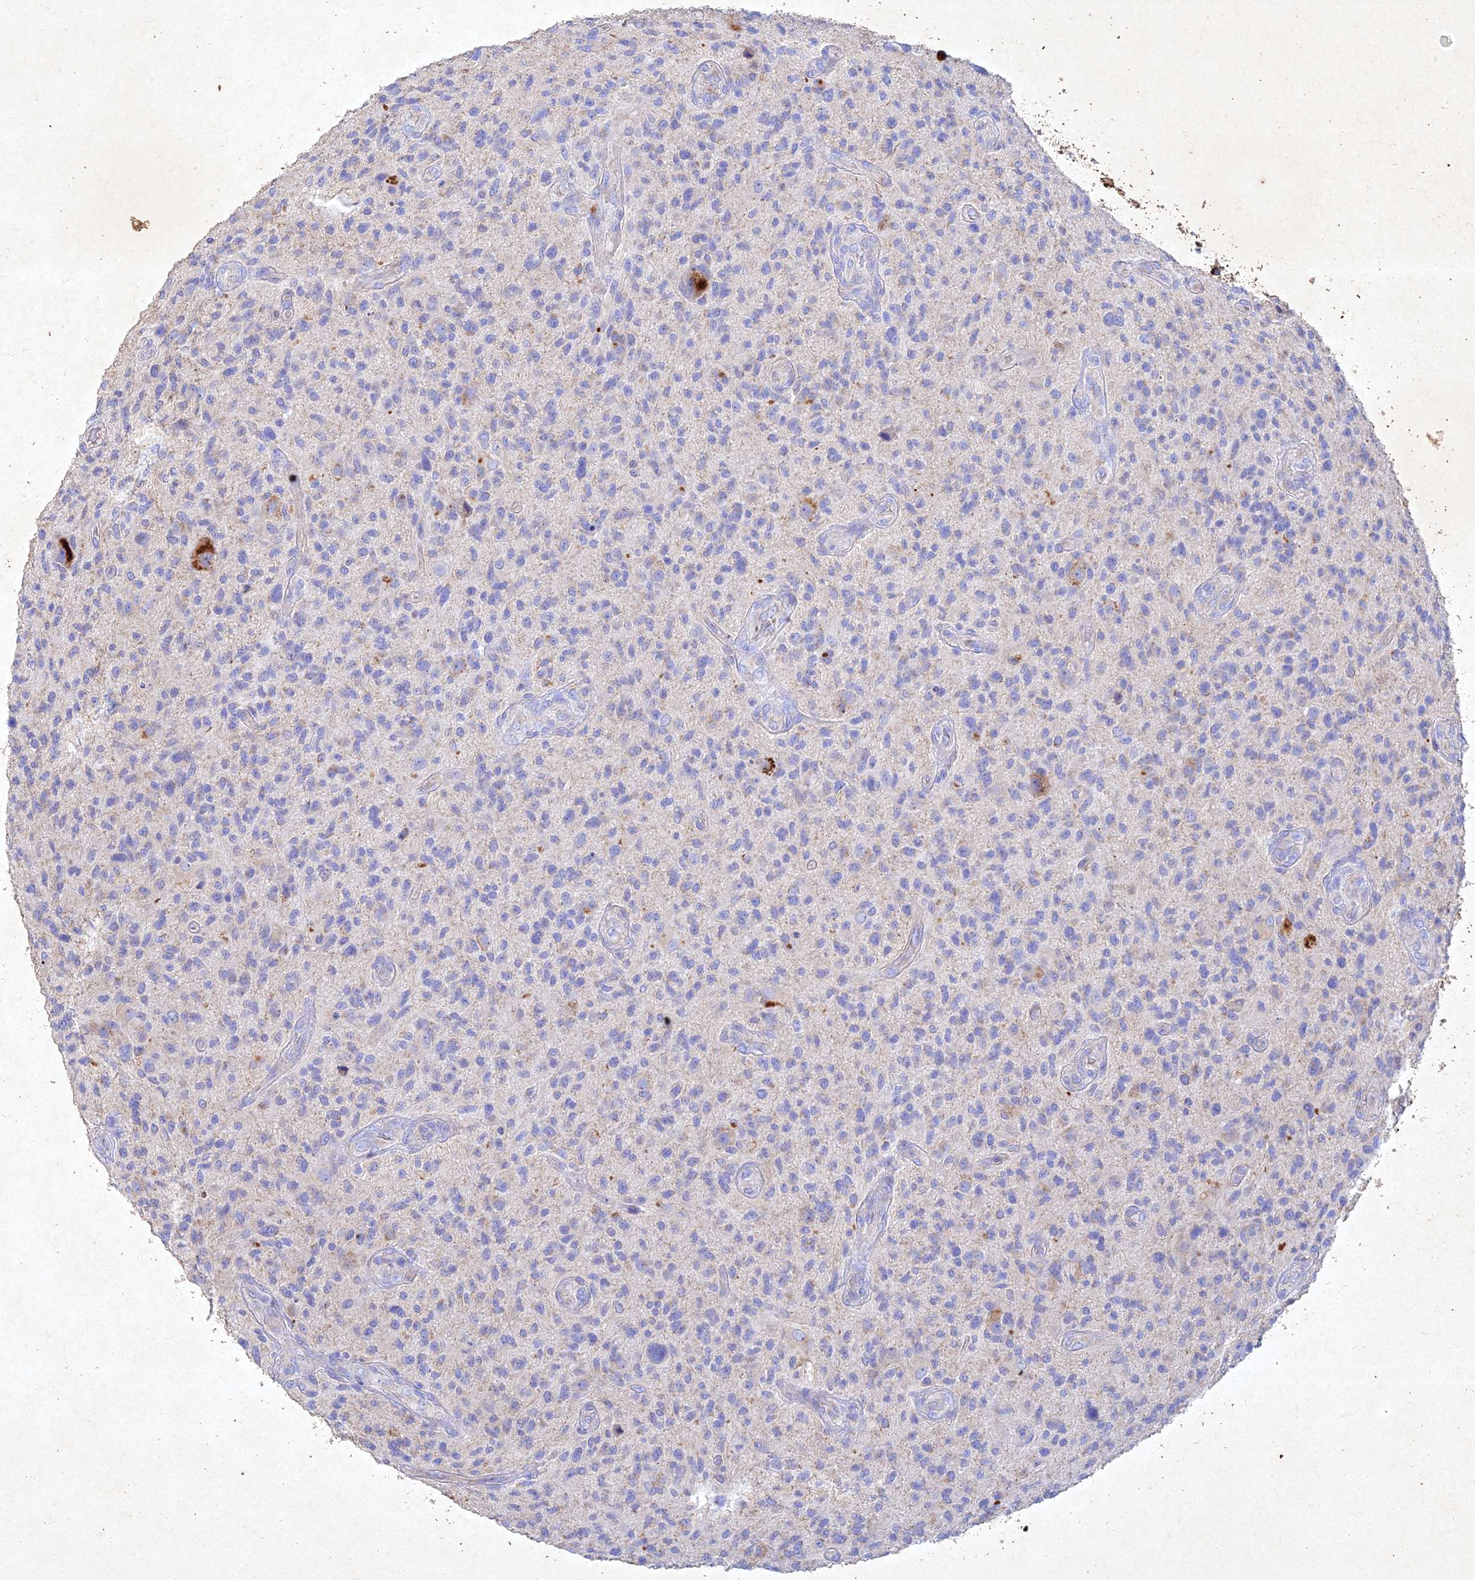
{"staining": {"intensity": "negative", "quantity": "none", "location": "none"}, "tissue": "glioma", "cell_type": "Tumor cells", "image_type": "cancer", "snomed": [{"axis": "morphology", "description": "Glioma, malignant, High grade"}, {"axis": "topography", "description": "Brain"}], "caption": "High magnification brightfield microscopy of glioma stained with DAB (brown) and counterstained with hematoxylin (blue): tumor cells show no significant staining. (Brightfield microscopy of DAB immunohistochemistry (IHC) at high magnification).", "gene": "NDUFV1", "patient": {"sex": "male", "age": 47}}